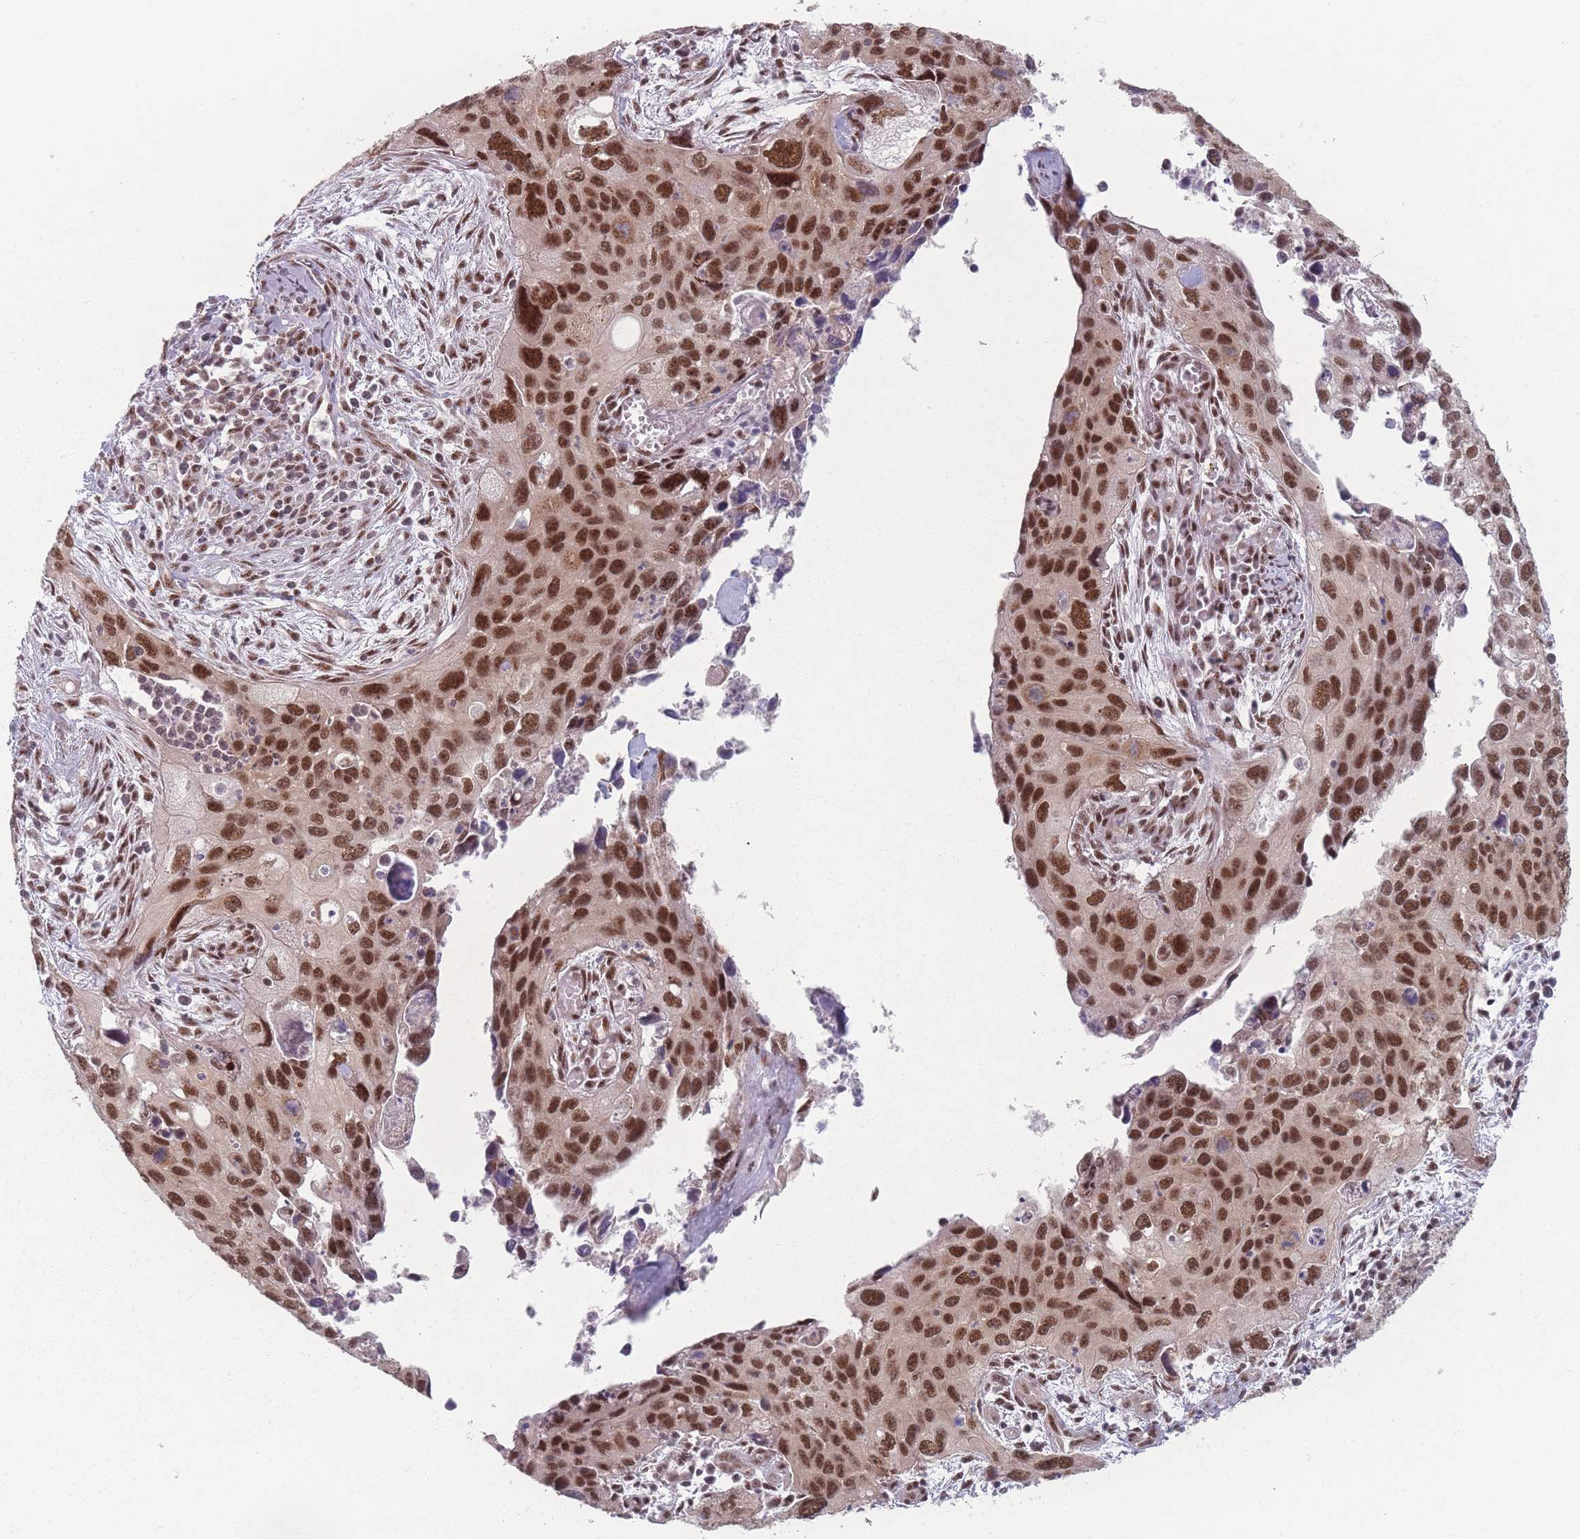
{"staining": {"intensity": "strong", "quantity": ">75%", "location": "nuclear"}, "tissue": "cervical cancer", "cell_type": "Tumor cells", "image_type": "cancer", "snomed": [{"axis": "morphology", "description": "Squamous cell carcinoma, NOS"}, {"axis": "topography", "description": "Cervix"}], "caption": "Strong nuclear expression for a protein is appreciated in about >75% of tumor cells of cervical cancer using immunohistochemistry.", "gene": "ZC3H14", "patient": {"sex": "female", "age": 55}}